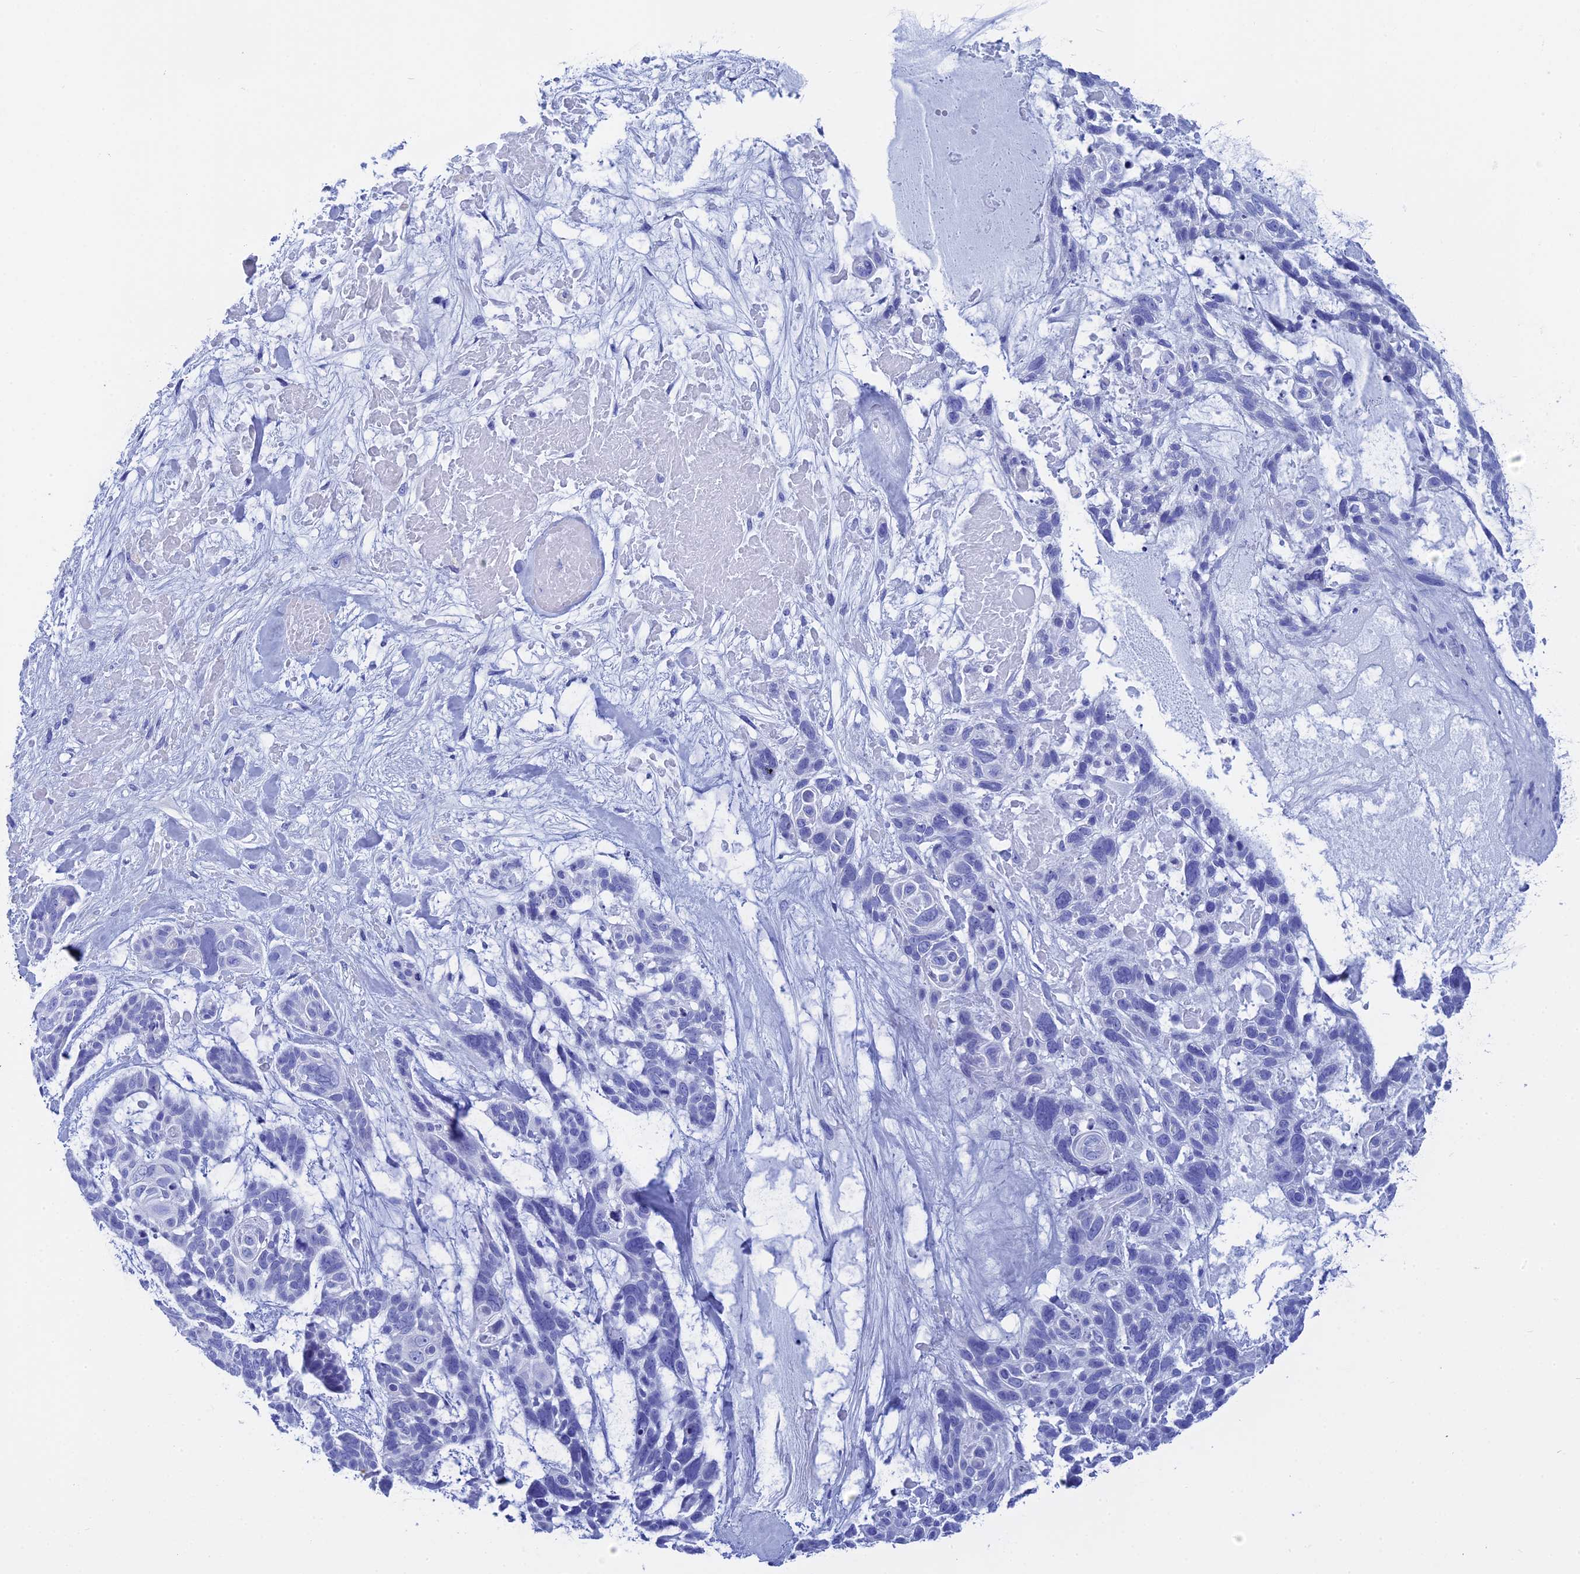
{"staining": {"intensity": "negative", "quantity": "none", "location": "none"}, "tissue": "skin cancer", "cell_type": "Tumor cells", "image_type": "cancer", "snomed": [{"axis": "morphology", "description": "Basal cell carcinoma"}, {"axis": "topography", "description": "Skin"}], "caption": "This is an IHC photomicrograph of human basal cell carcinoma (skin). There is no positivity in tumor cells.", "gene": "TEX101", "patient": {"sex": "male", "age": 88}}